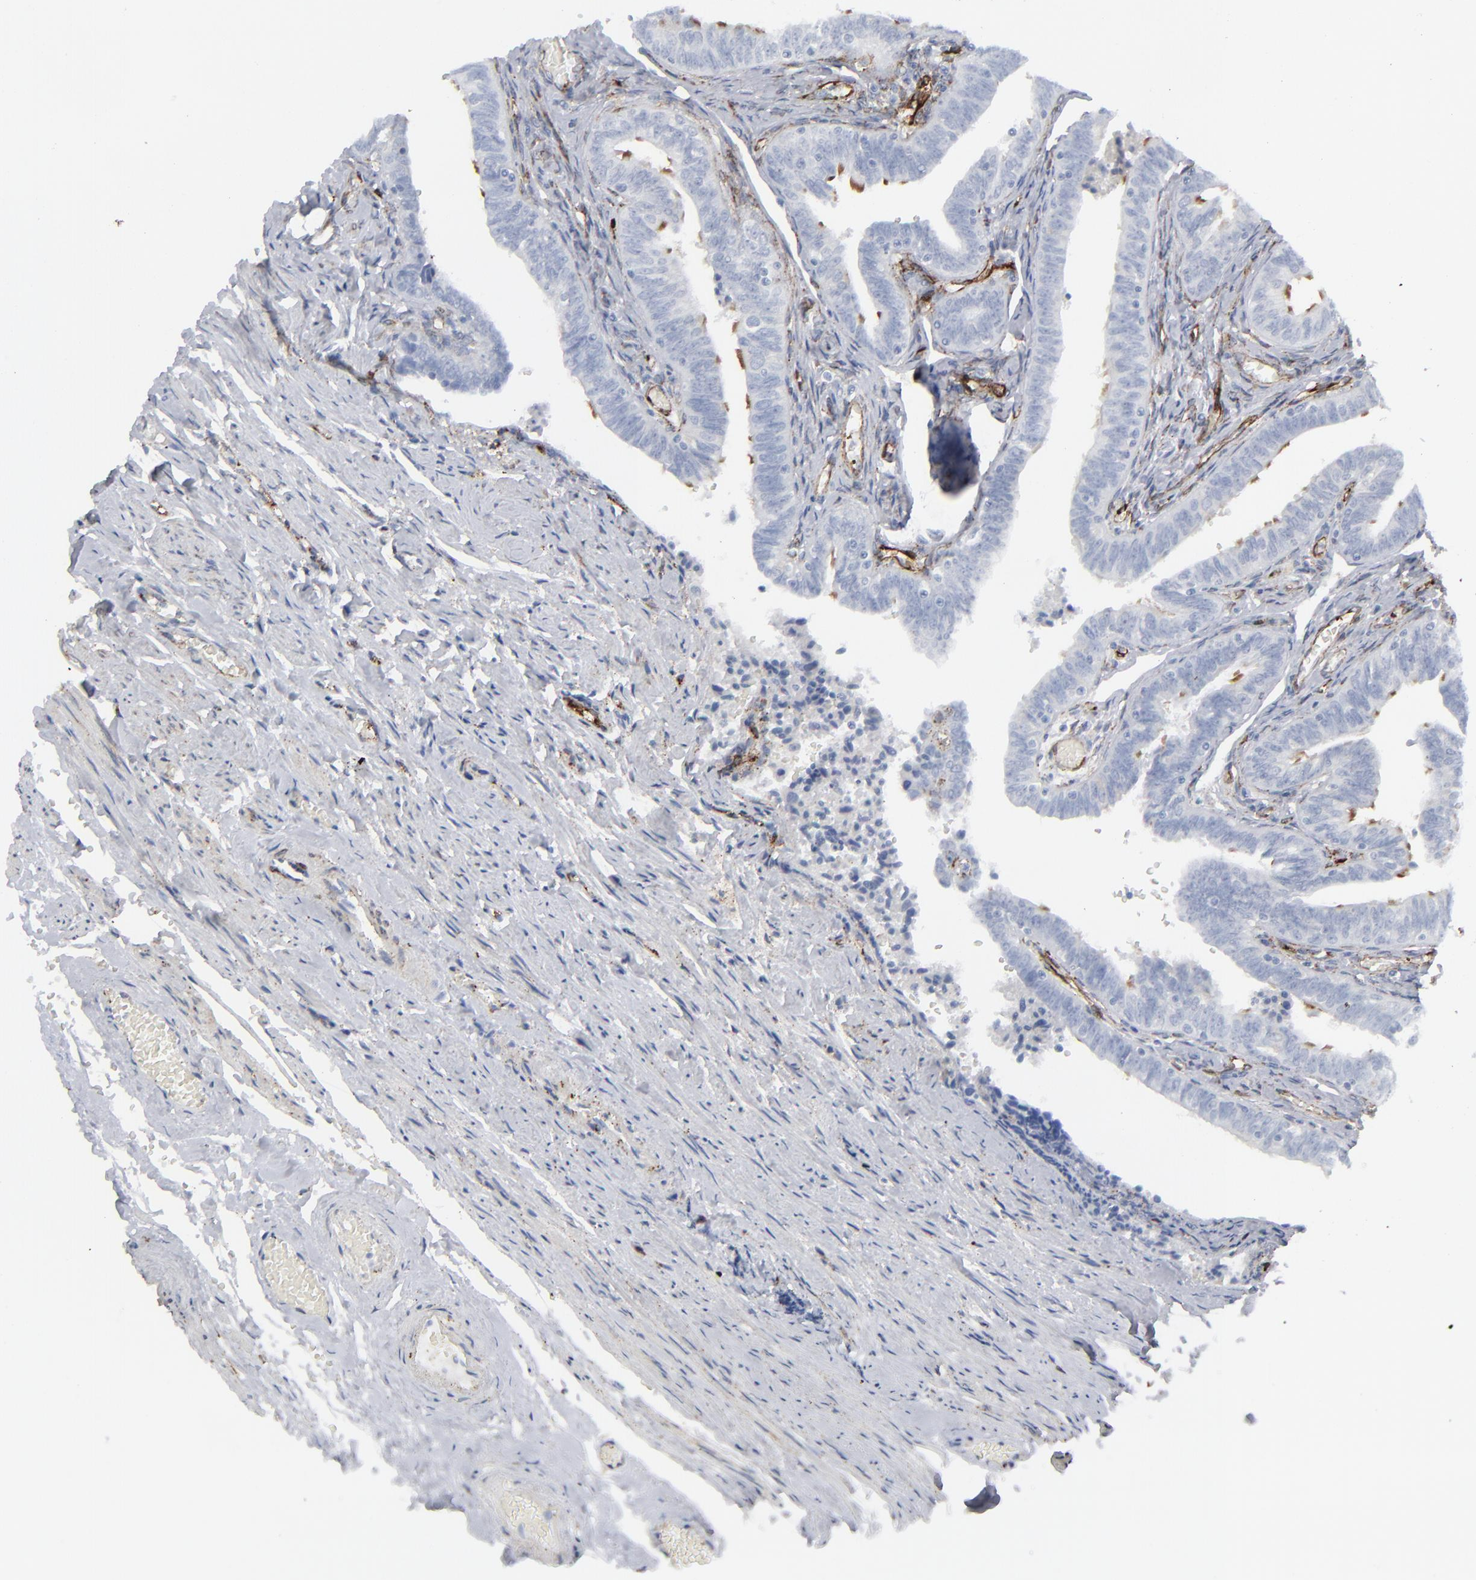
{"staining": {"intensity": "moderate", "quantity": ">75%", "location": "cytoplasmic/membranous"}, "tissue": "fallopian tube", "cell_type": "Glandular cells", "image_type": "normal", "snomed": [{"axis": "morphology", "description": "Normal tissue, NOS"}, {"axis": "topography", "description": "Fallopian tube"}, {"axis": "topography", "description": "Ovary"}], "caption": "Fallopian tube stained with DAB (3,3'-diaminobenzidine) IHC shows medium levels of moderate cytoplasmic/membranous expression in approximately >75% of glandular cells. The protein of interest is shown in brown color, while the nuclei are stained blue.", "gene": "SPARC", "patient": {"sex": "female", "age": 69}}